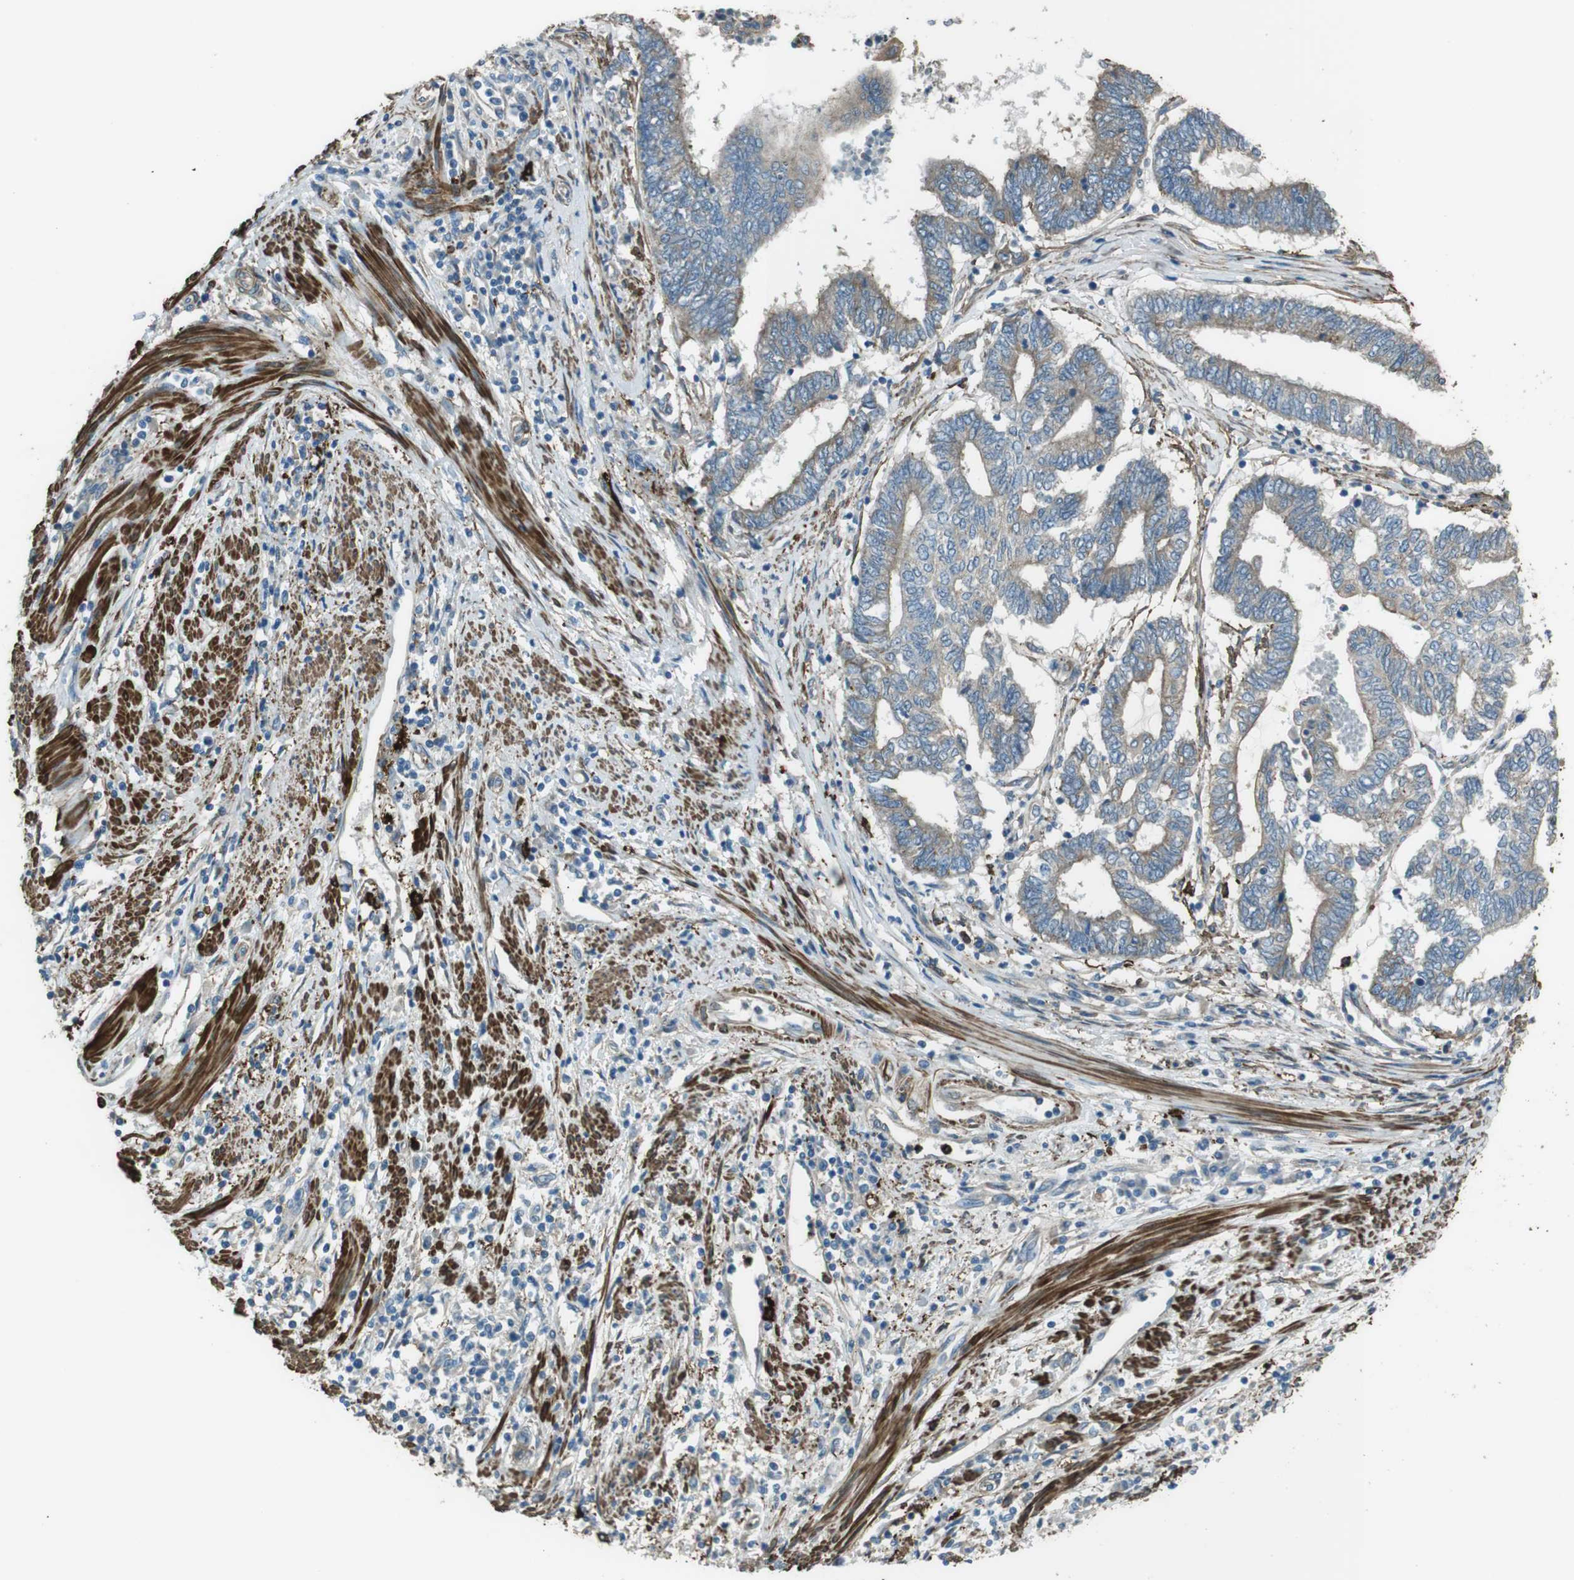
{"staining": {"intensity": "weak", "quantity": ">75%", "location": "cytoplasmic/membranous"}, "tissue": "endometrial cancer", "cell_type": "Tumor cells", "image_type": "cancer", "snomed": [{"axis": "morphology", "description": "Adenocarcinoma, NOS"}, {"axis": "topography", "description": "Uterus"}, {"axis": "topography", "description": "Endometrium"}], "caption": "Immunohistochemical staining of endometrial cancer (adenocarcinoma) displays low levels of weak cytoplasmic/membranous protein expression in about >75% of tumor cells.", "gene": "SFT2D1", "patient": {"sex": "female", "age": 70}}